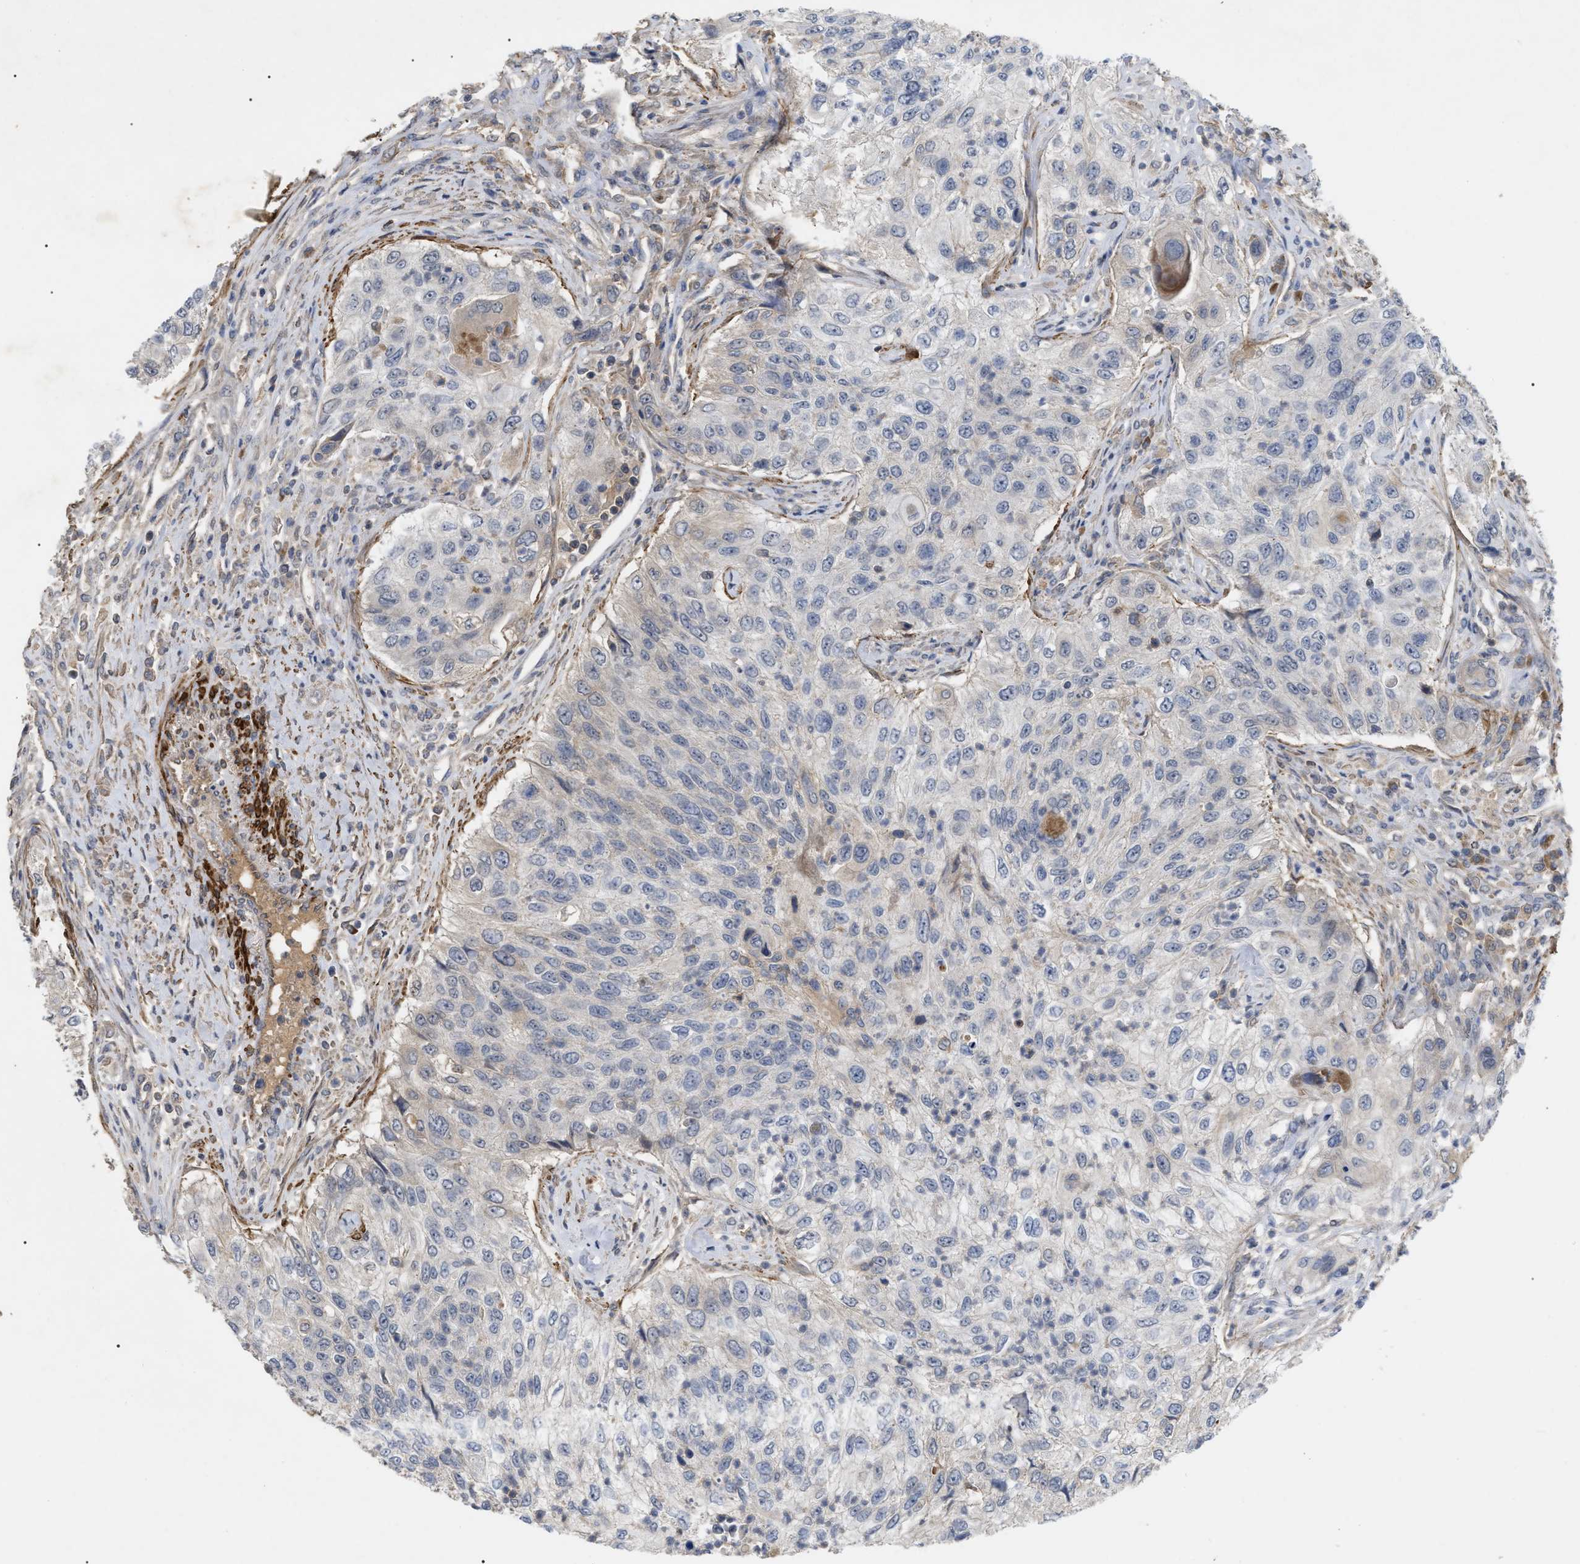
{"staining": {"intensity": "negative", "quantity": "none", "location": "none"}, "tissue": "urothelial cancer", "cell_type": "Tumor cells", "image_type": "cancer", "snomed": [{"axis": "morphology", "description": "Urothelial carcinoma, High grade"}, {"axis": "topography", "description": "Urinary bladder"}], "caption": "Tumor cells show no significant protein positivity in urothelial cancer. (Stains: DAB immunohistochemistry (IHC) with hematoxylin counter stain, Microscopy: brightfield microscopy at high magnification).", "gene": "ST6GALNAC6", "patient": {"sex": "female", "age": 60}}